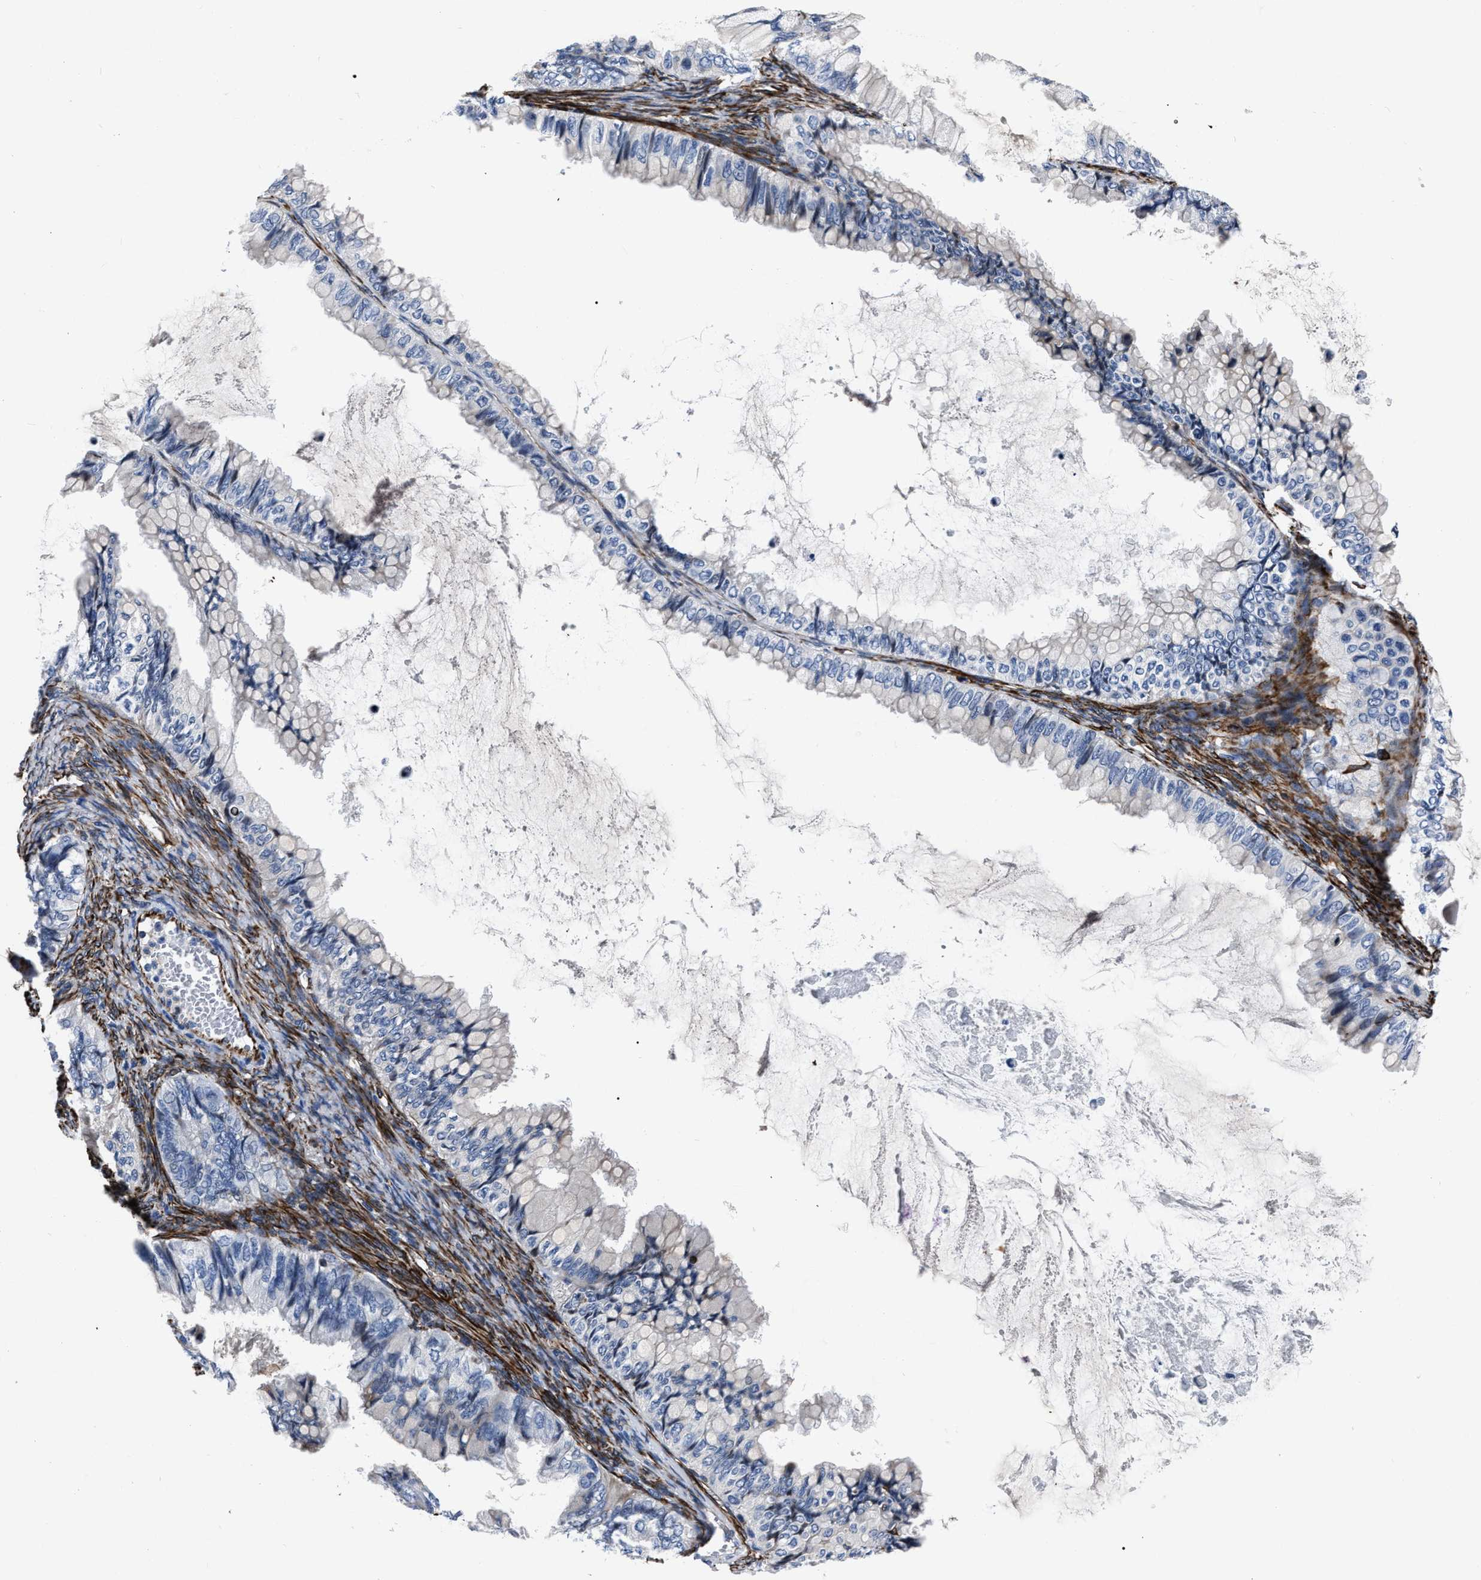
{"staining": {"intensity": "negative", "quantity": "none", "location": "none"}, "tissue": "ovarian cancer", "cell_type": "Tumor cells", "image_type": "cancer", "snomed": [{"axis": "morphology", "description": "Cystadenocarcinoma, mucinous, NOS"}, {"axis": "topography", "description": "Ovary"}], "caption": "Ovarian cancer stained for a protein using IHC exhibits no staining tumor cells.", "gene": "OR10G3", "patient": {"sex": "female", "age": 80}}